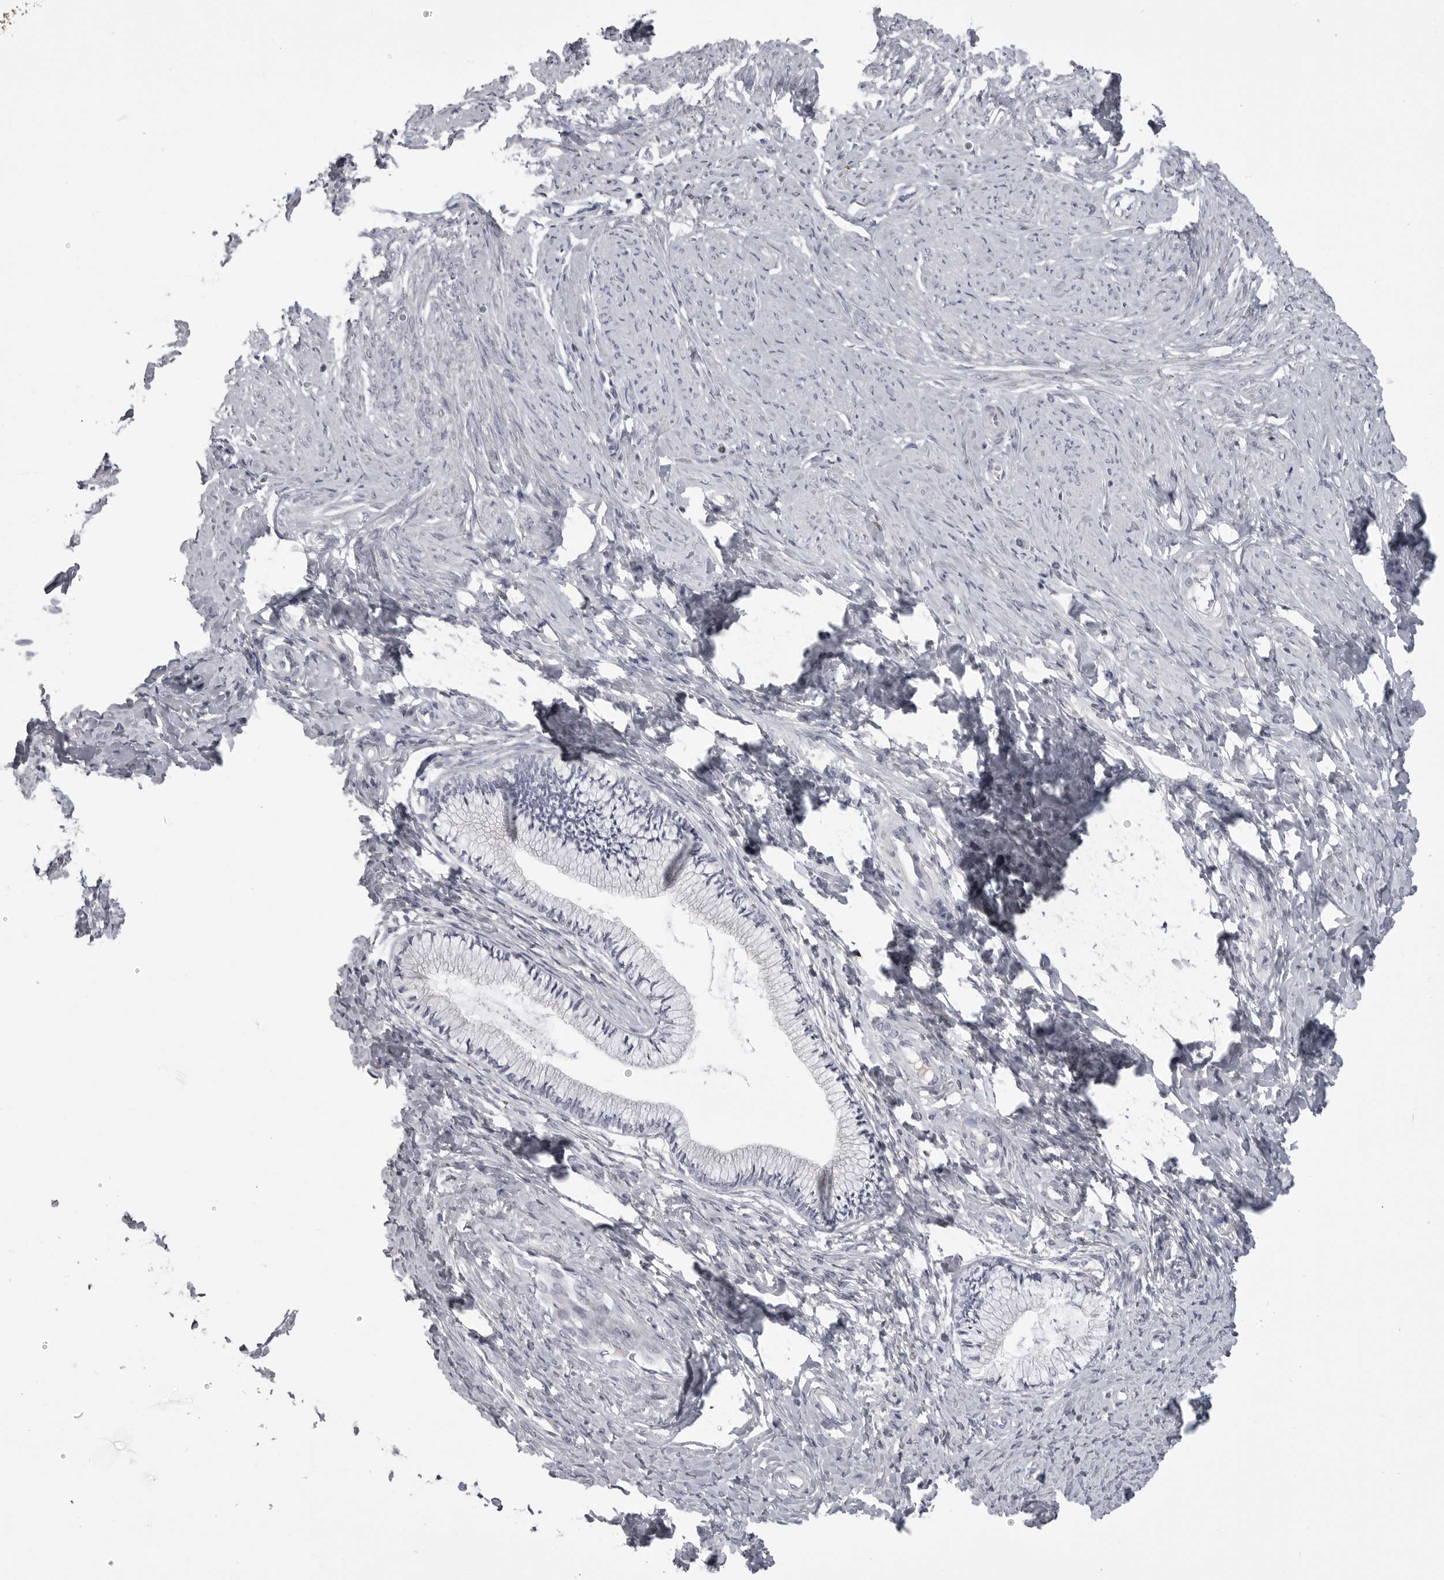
{"staining": {"intensity": "negative", "quantity": "none", "location": "none"}, "tissue": "cervix", "cell_type": "Glandular cells", "image_type": "normal", "snomed": [{"axis": "morphology", "description": "Normal tissue, NOS"}, {"axis": "topography", "description": "Cervix"}], "caption": "Photomicrograph shows no significant protein positivity in glandular cells of normal cervix. Nuclei are stained in blue.", "gene": "FKBP2", "patient": {"sex": "female", "age": 36}}